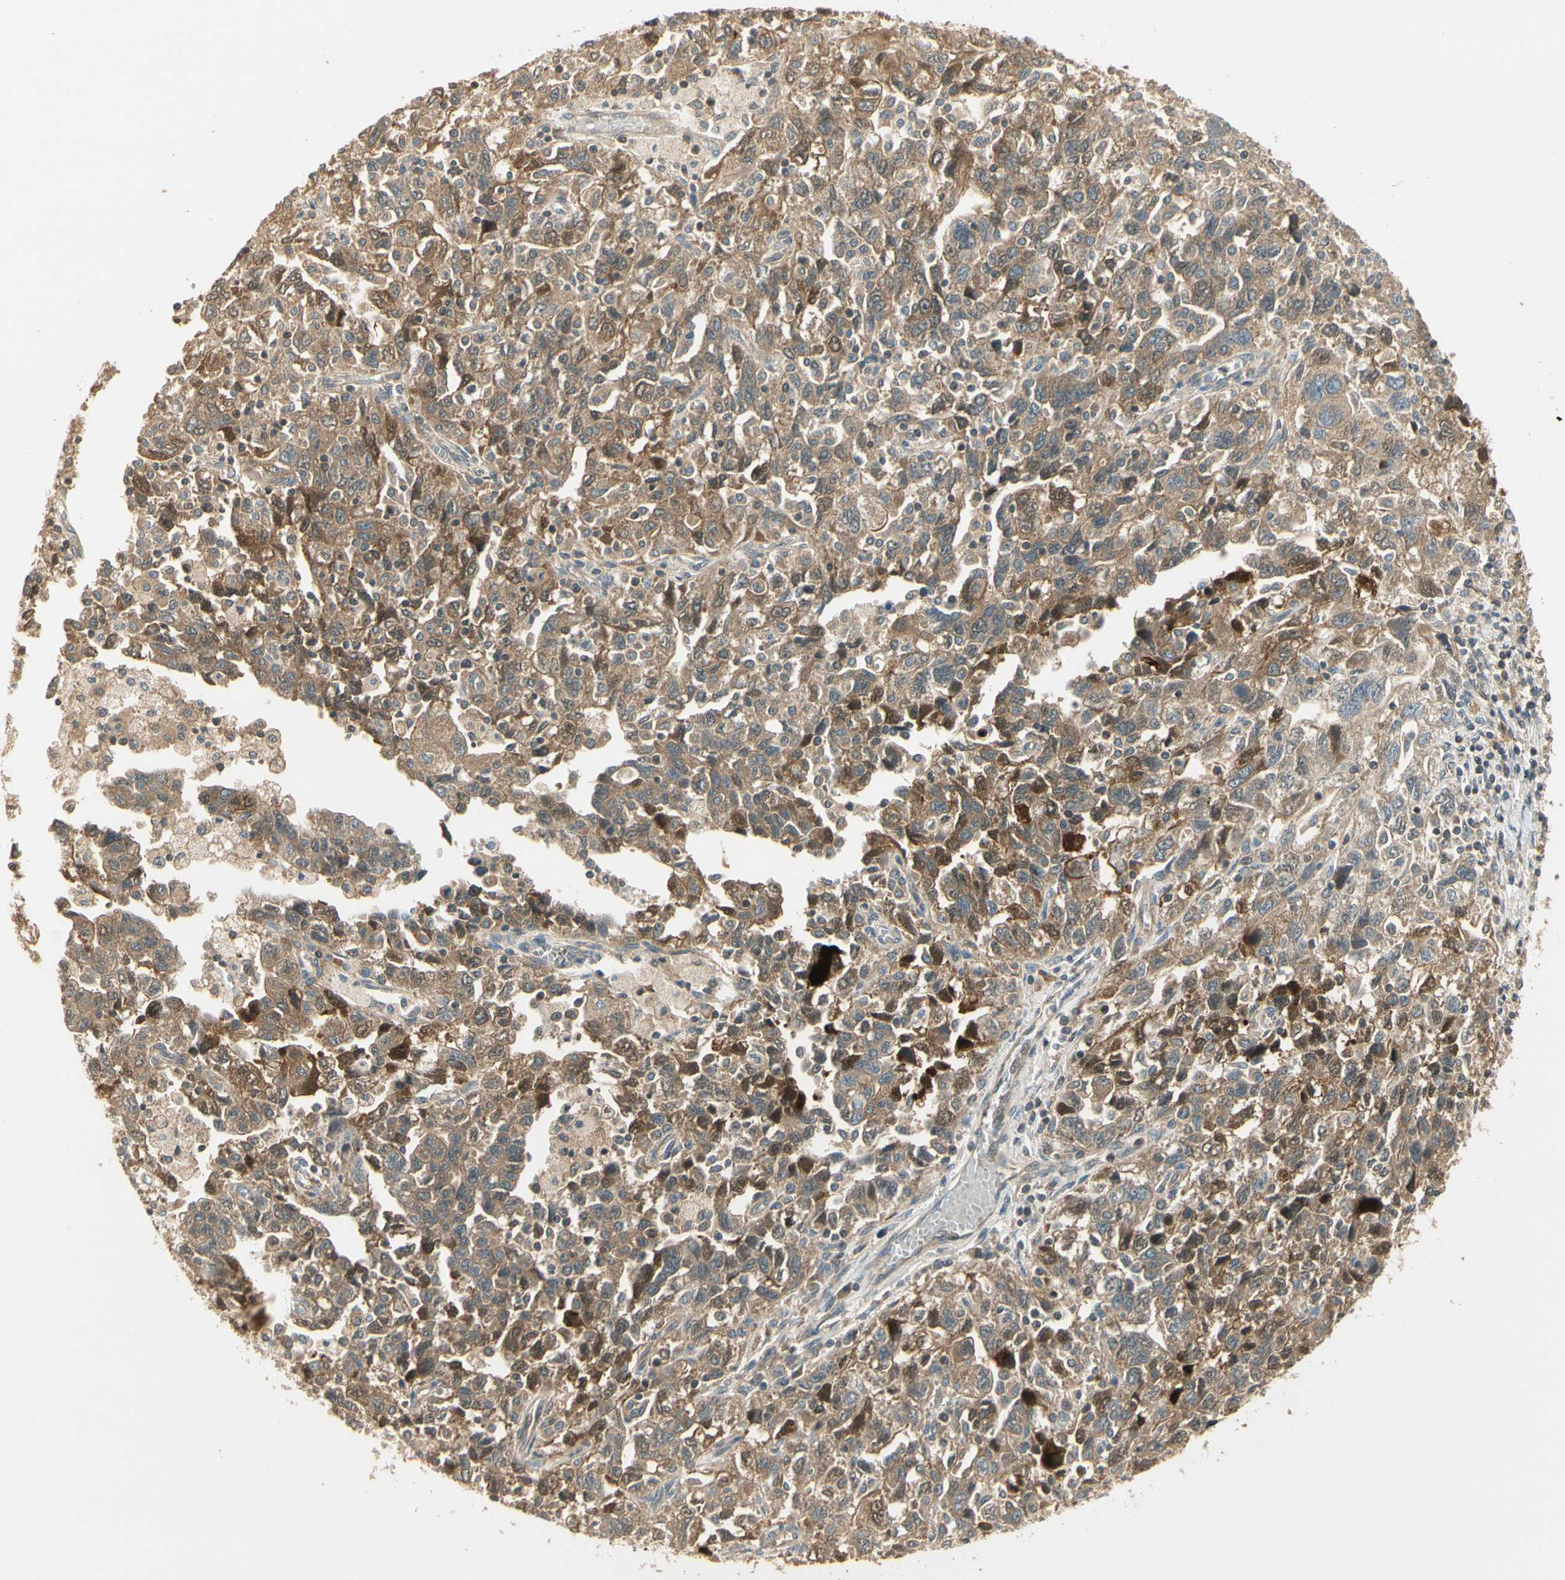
{"staining": {"intensity": "moderate", "quantity": ">75%", "location": "cytoplasmic/membranous"}, "tissue": "ovarian cancer", "cell_type": "Tumor cells", "image_type": "cancer", "snomed": [{"axis": "morphology", "description": "Carcinoma, NOS"}, {"axis": "morphology", "description": "Cystadenocarcinoma, serous, NOS"}, {"axis": "topography", "description": "Ovary"}], "caption": "An immunohistochemistry (IHC) photomicrograph of tumor tissue is shown. Protein staining in brown shows moderate cytoplasmic/membranous positivity in carcinoma (ovarian) within tumor cells. (Stains: DAB in brown, nuclei in blue, Microscopy: brightfield microscopy at high magnification).", "gene": "PFDN5", "patient": {"sex": "female", "age": 69}}